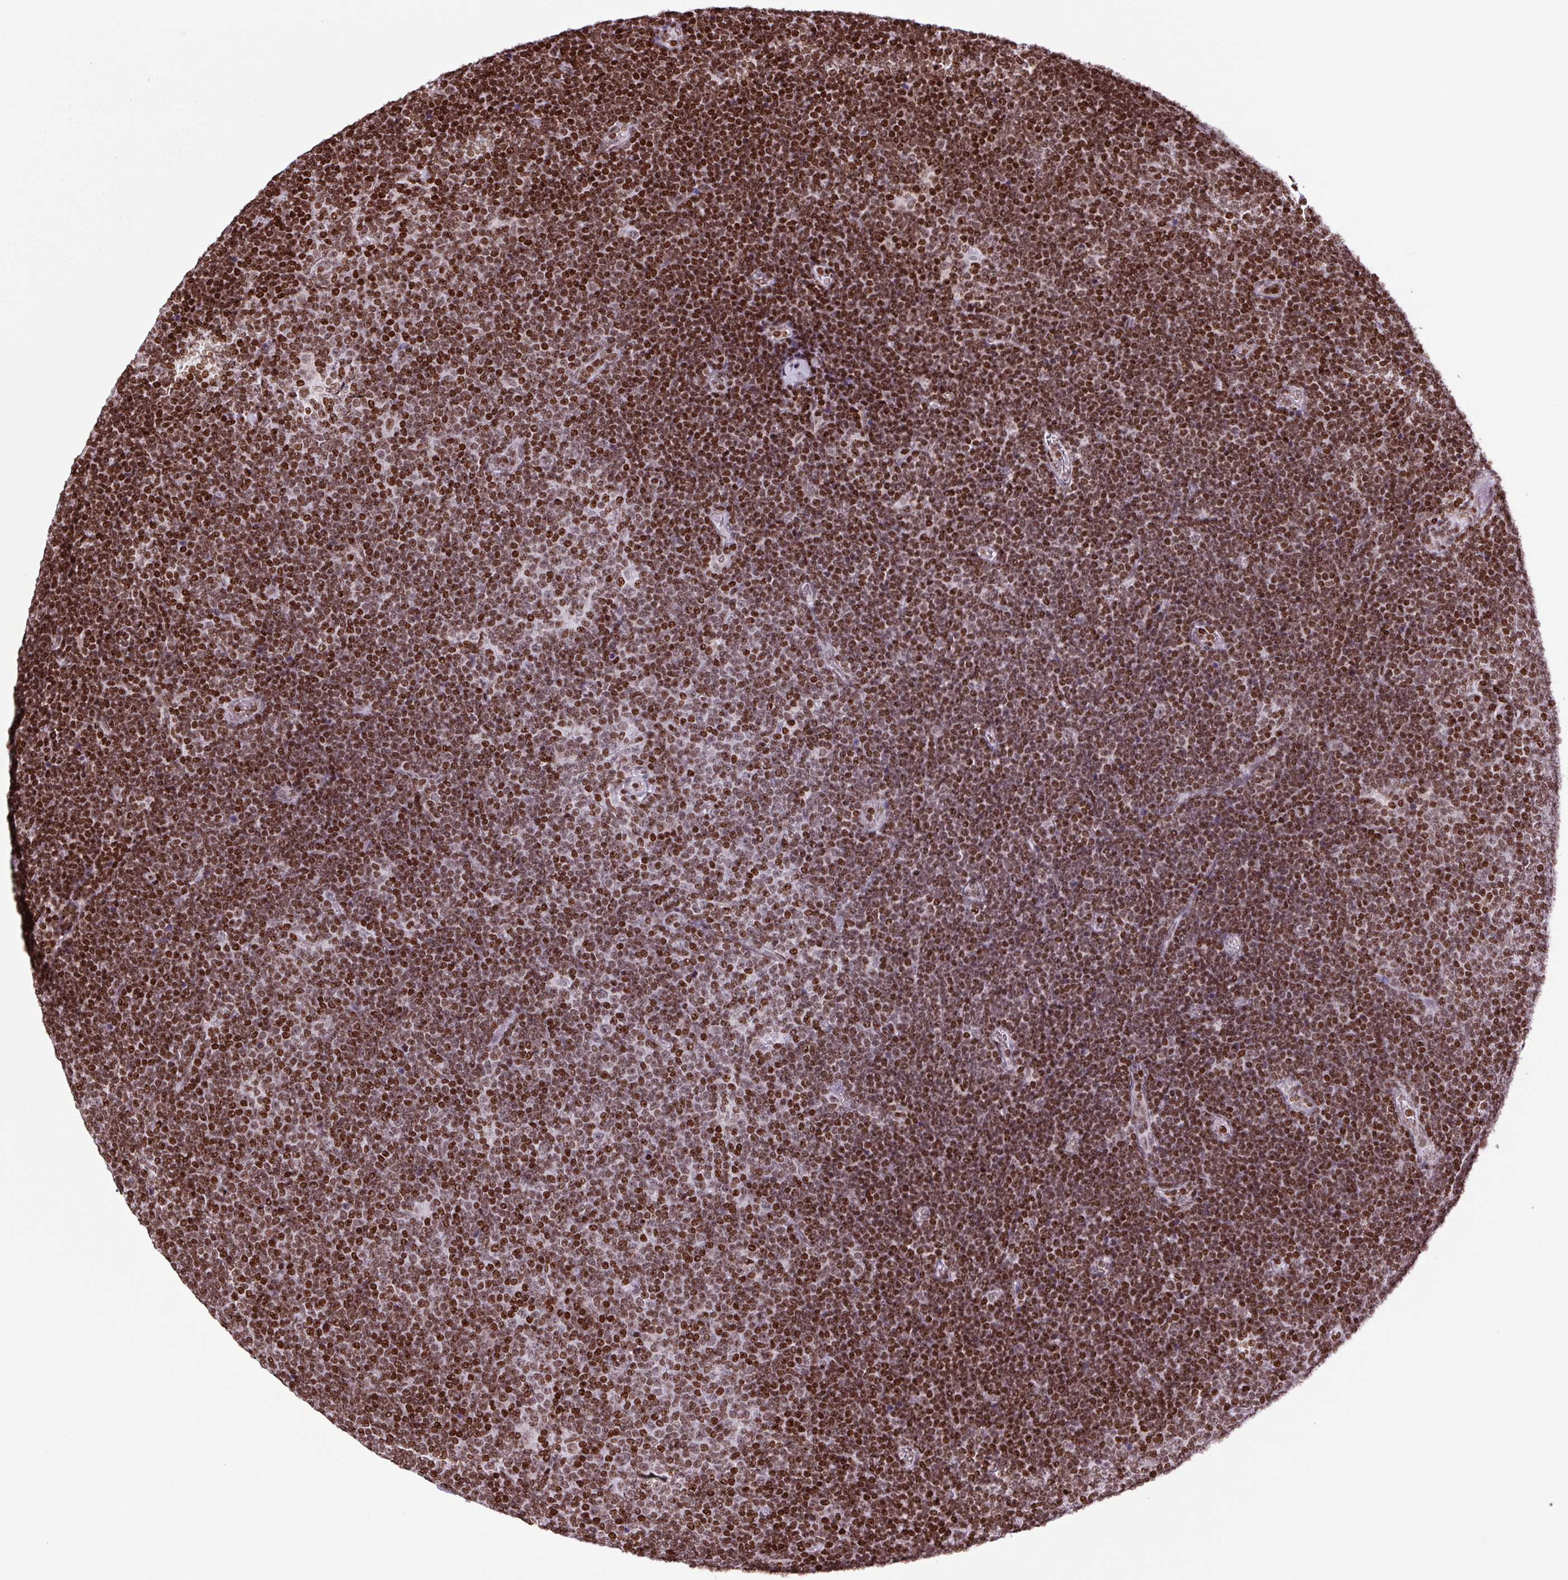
{"staining": {"intensity": "strong", "quantity": ">75%", "location": "nuclear"}, "tissue": "lymphoma", "cell_type": "Tumor cells", "image_type": "cancer", "snomed": [{"axis": "morphology", "description": "Malignant lymphoma, non-Hodgkin's type, Low grade"}, {"axis": "topography", "description": "Lymph node"}], "caption": "Lymphoma tissue exhibits strong nuclear expression in approximately >75% of tumor cells", "gene": "H1-3", "patient": {"sex": "male", "age": 48}}